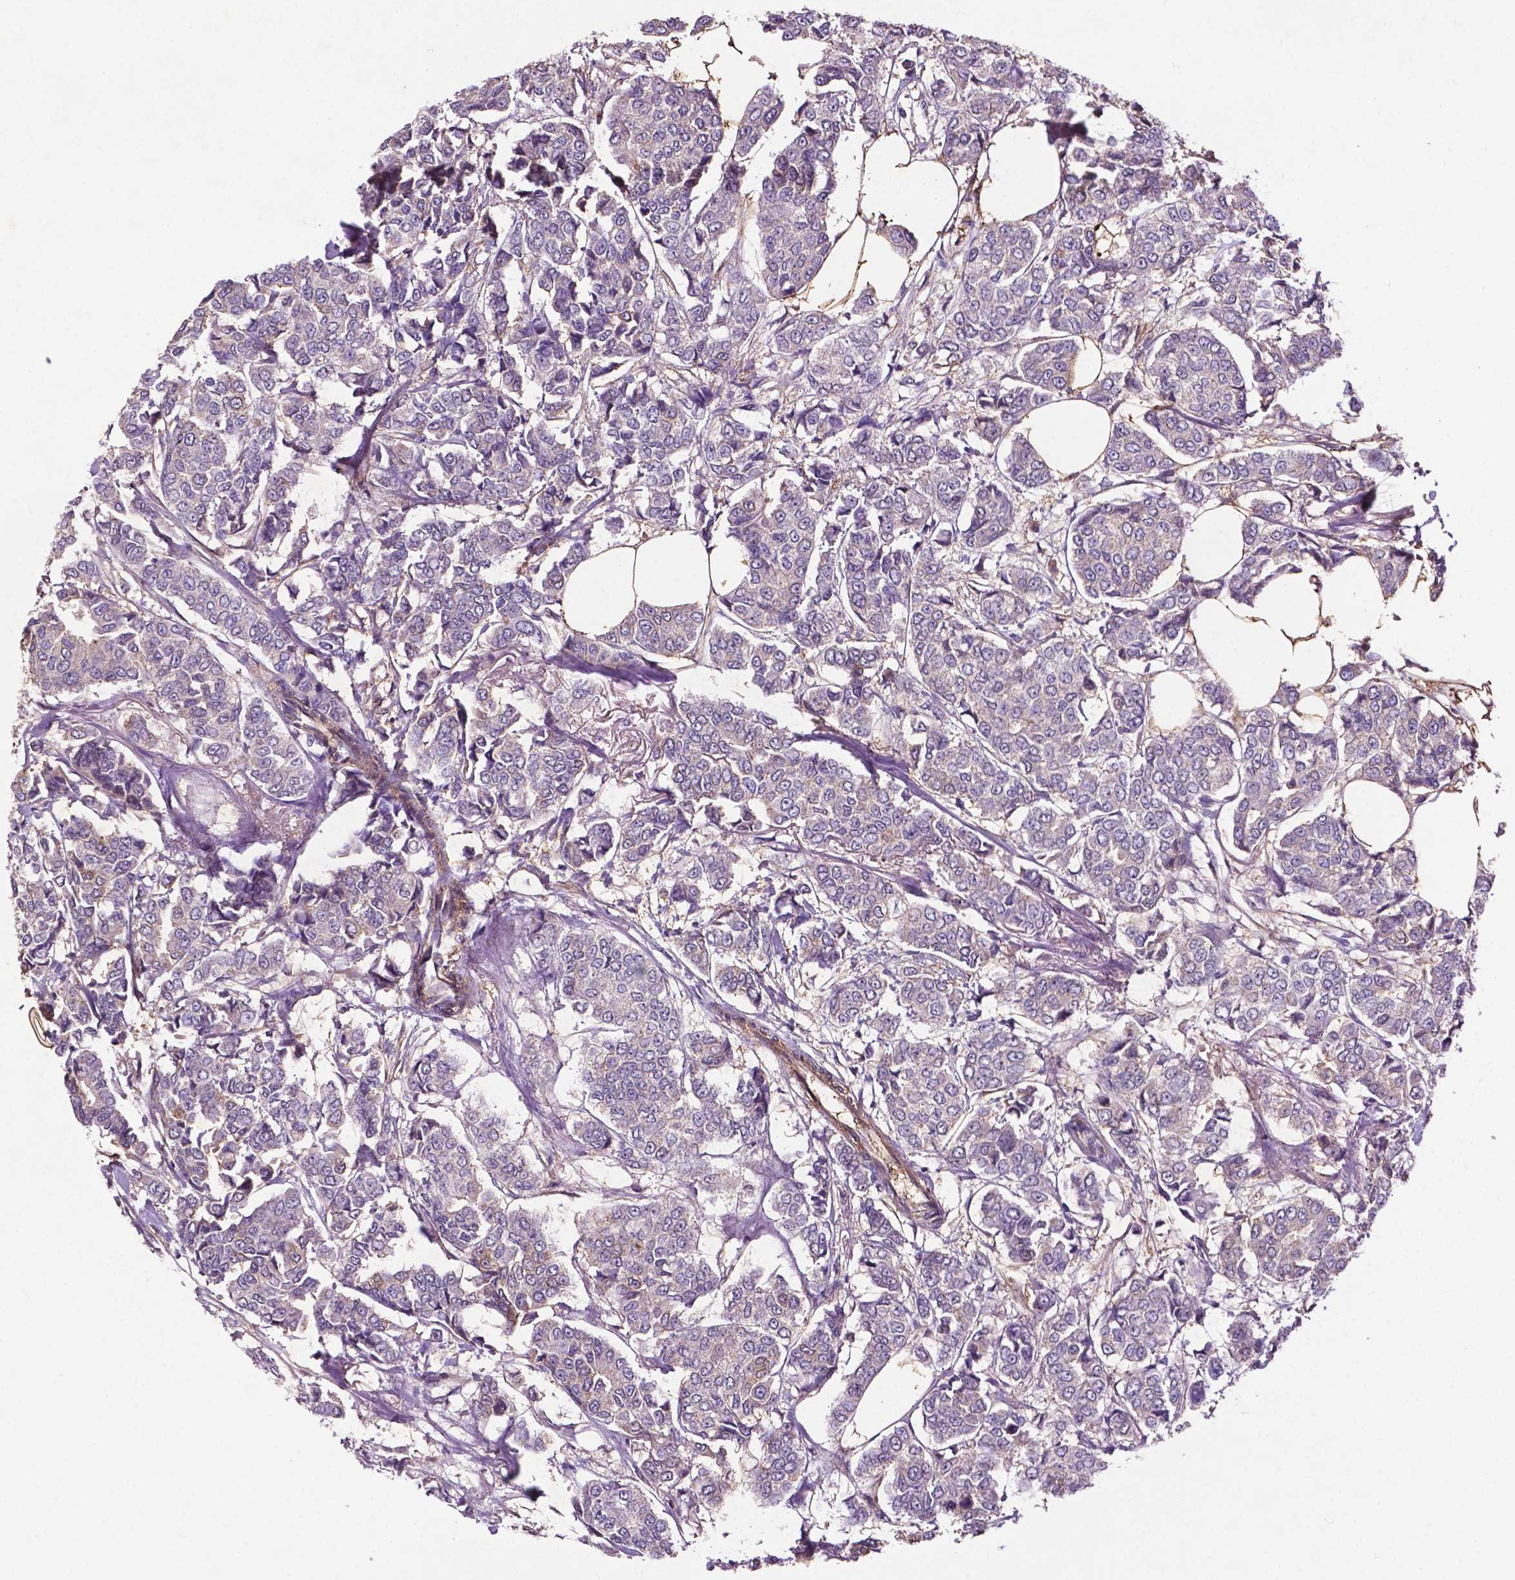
{"staining": {"intensity": "negative", "quantity": "none", "location": "none"}, "tissue": "breast cancer", "cell_type": "Tumor cells", "image_type": "cancer", "snomed": [{"axis": "morphology", "description": "Duct carcinoma"}, {"axis": "topography", "description": "Breast"}], "caption": "Immunohistochemical staining of breast cancer (invasive ductal carcinoma) exhibits no significant staining in tumor cells.", "gene": "RRAS", "patient": {"sex": "female", "age": 94}}